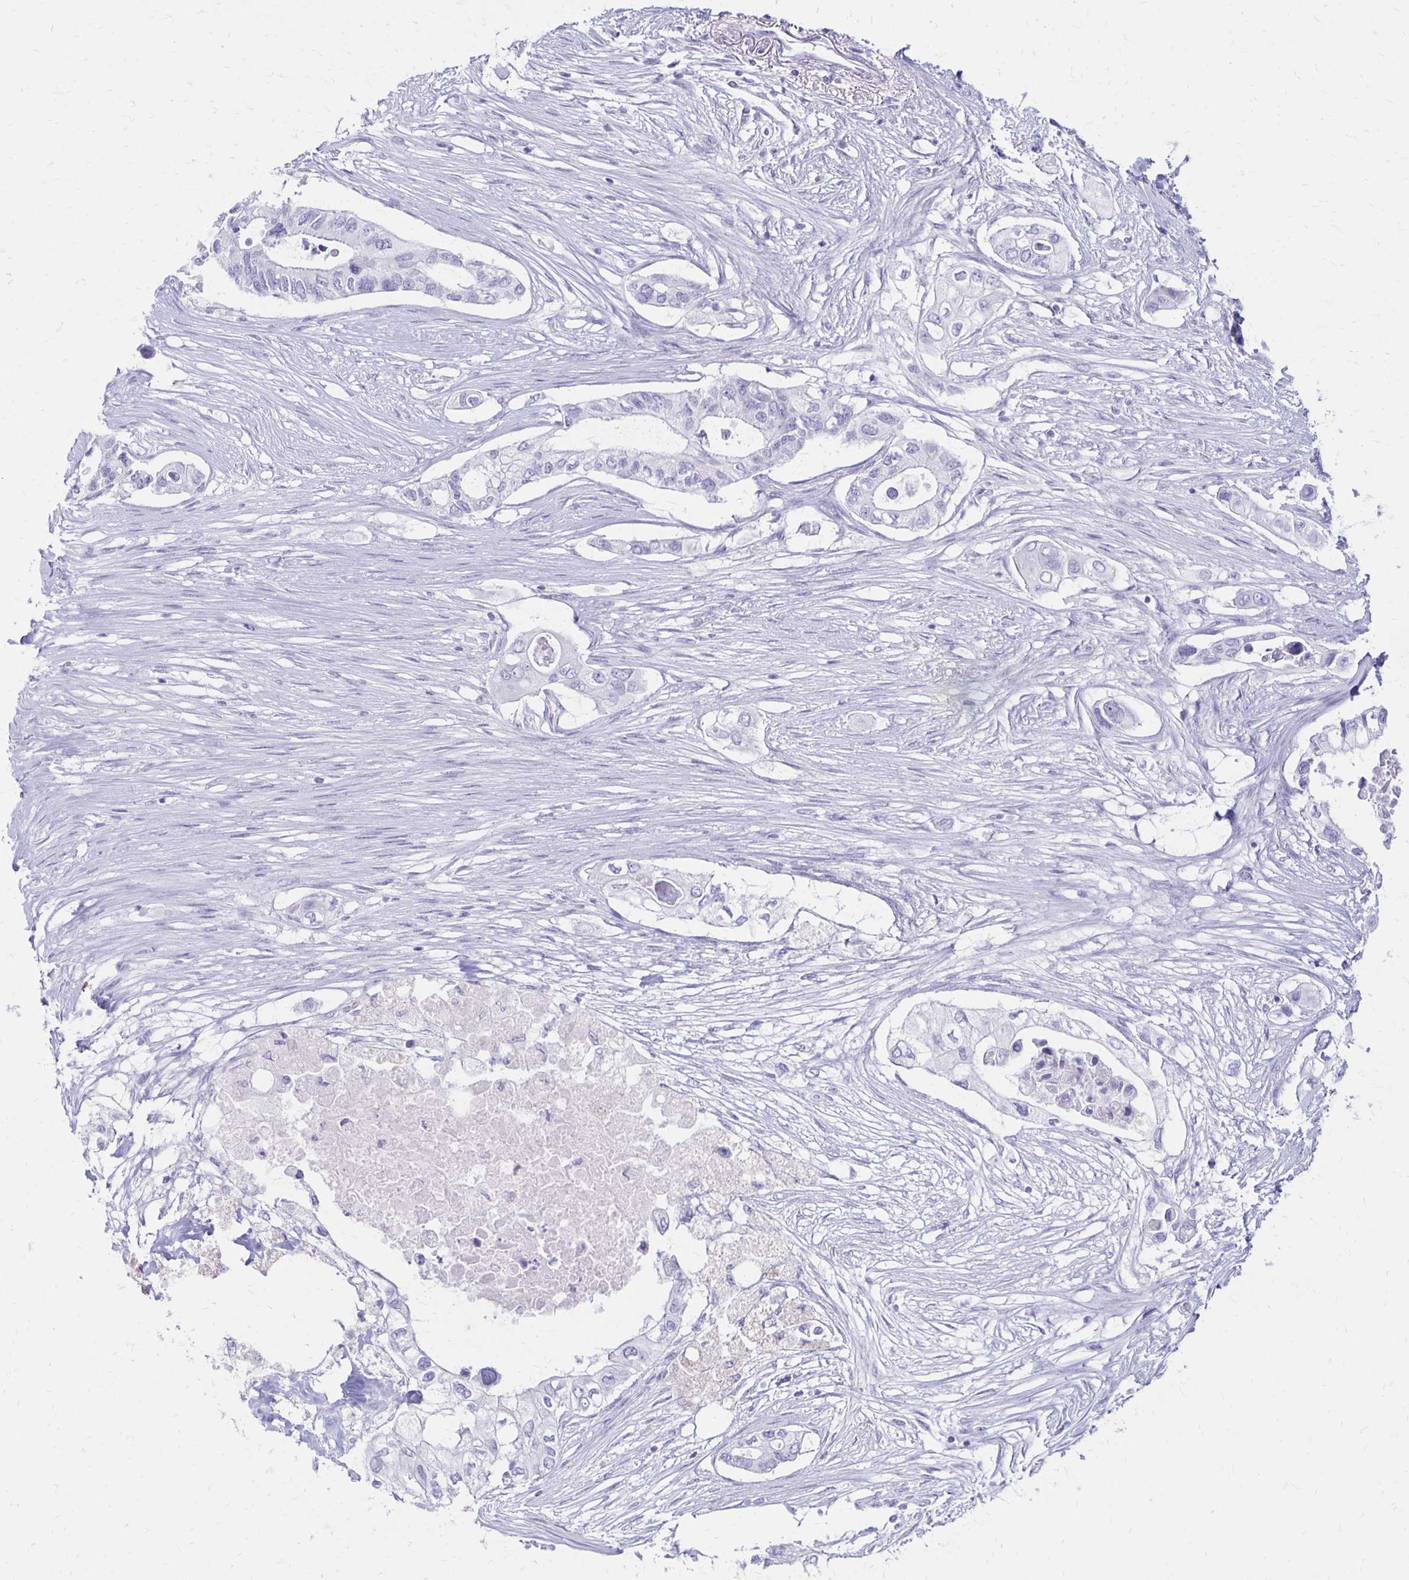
{"staining": {"intensity": "negative", "quantity": "none", "location": "none"}, "tissue": "pancreatic cancer", "cell_type": "Tumor cells", "image_type": "cancer", "snomed": [{"axis": "morphology", "description": "Adenocarcinoma, NOS"}, {"axis": "topography", "description": "Pancreas"}], "caption": "The IHC histopathology image has no significant staining in tumor cells of pancreatic cancer tissue.", "gene": "RYR1", "patient": {"sex": "female", "age": 63}}